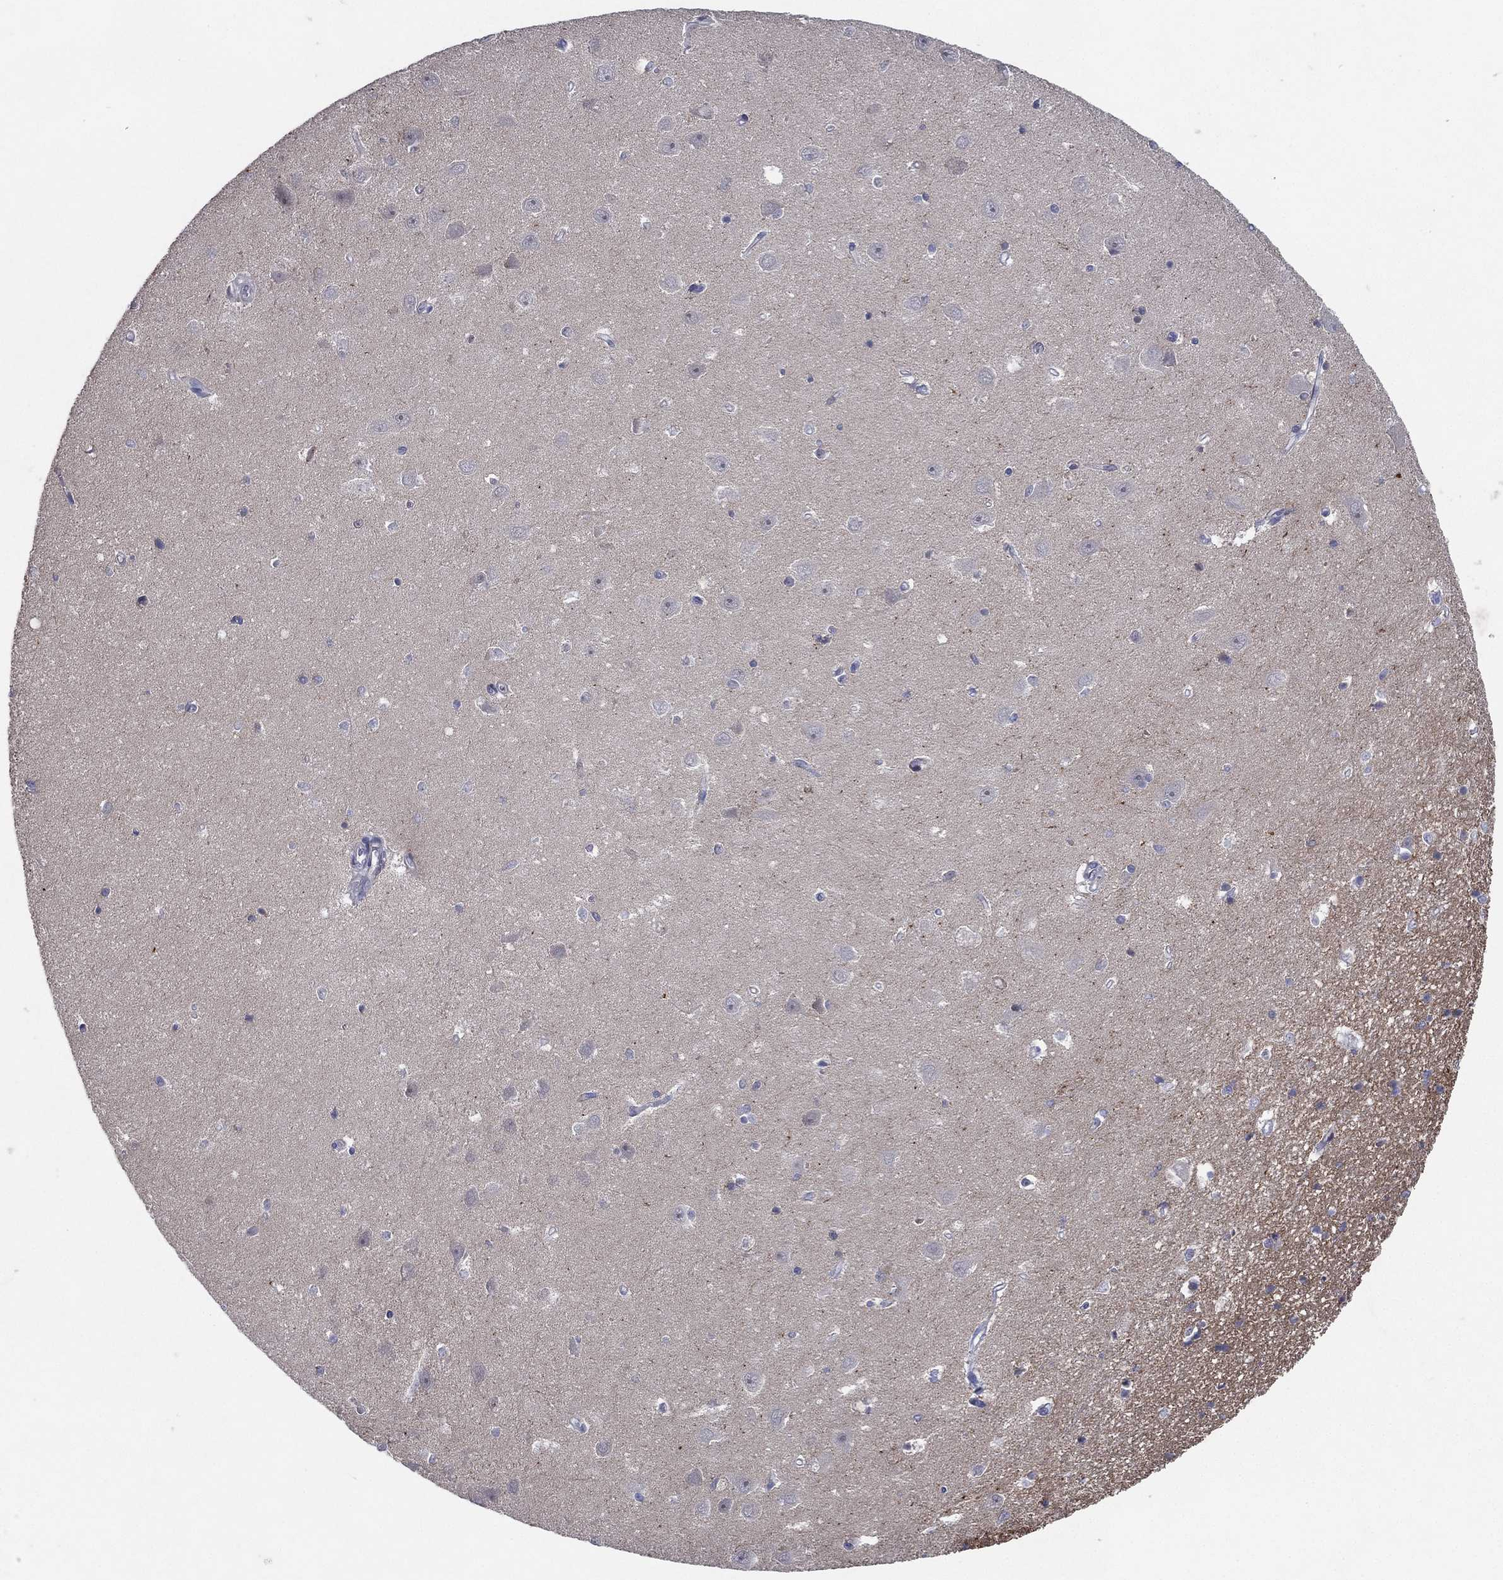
{"staining": {"intensity": "negative", "quantity": "none", "location": "none"}, "tissue": "hippocampus", "cell_type": "Glial cells", "image_type": "normal", "snomed": [{"axis": "morphology", "description": "Normal tissue, NOS"}, {"axis": "topography", "description": "Hippocampus"}], "caption": "High magnification brightfield microscopy of normal hippocampus stained with DAB (brown) and counterstained with hematoxylin (blue): glial cells show no significant positivity.", "gene": "KAT14", "patient": {"sex": "female", "age": 64}}